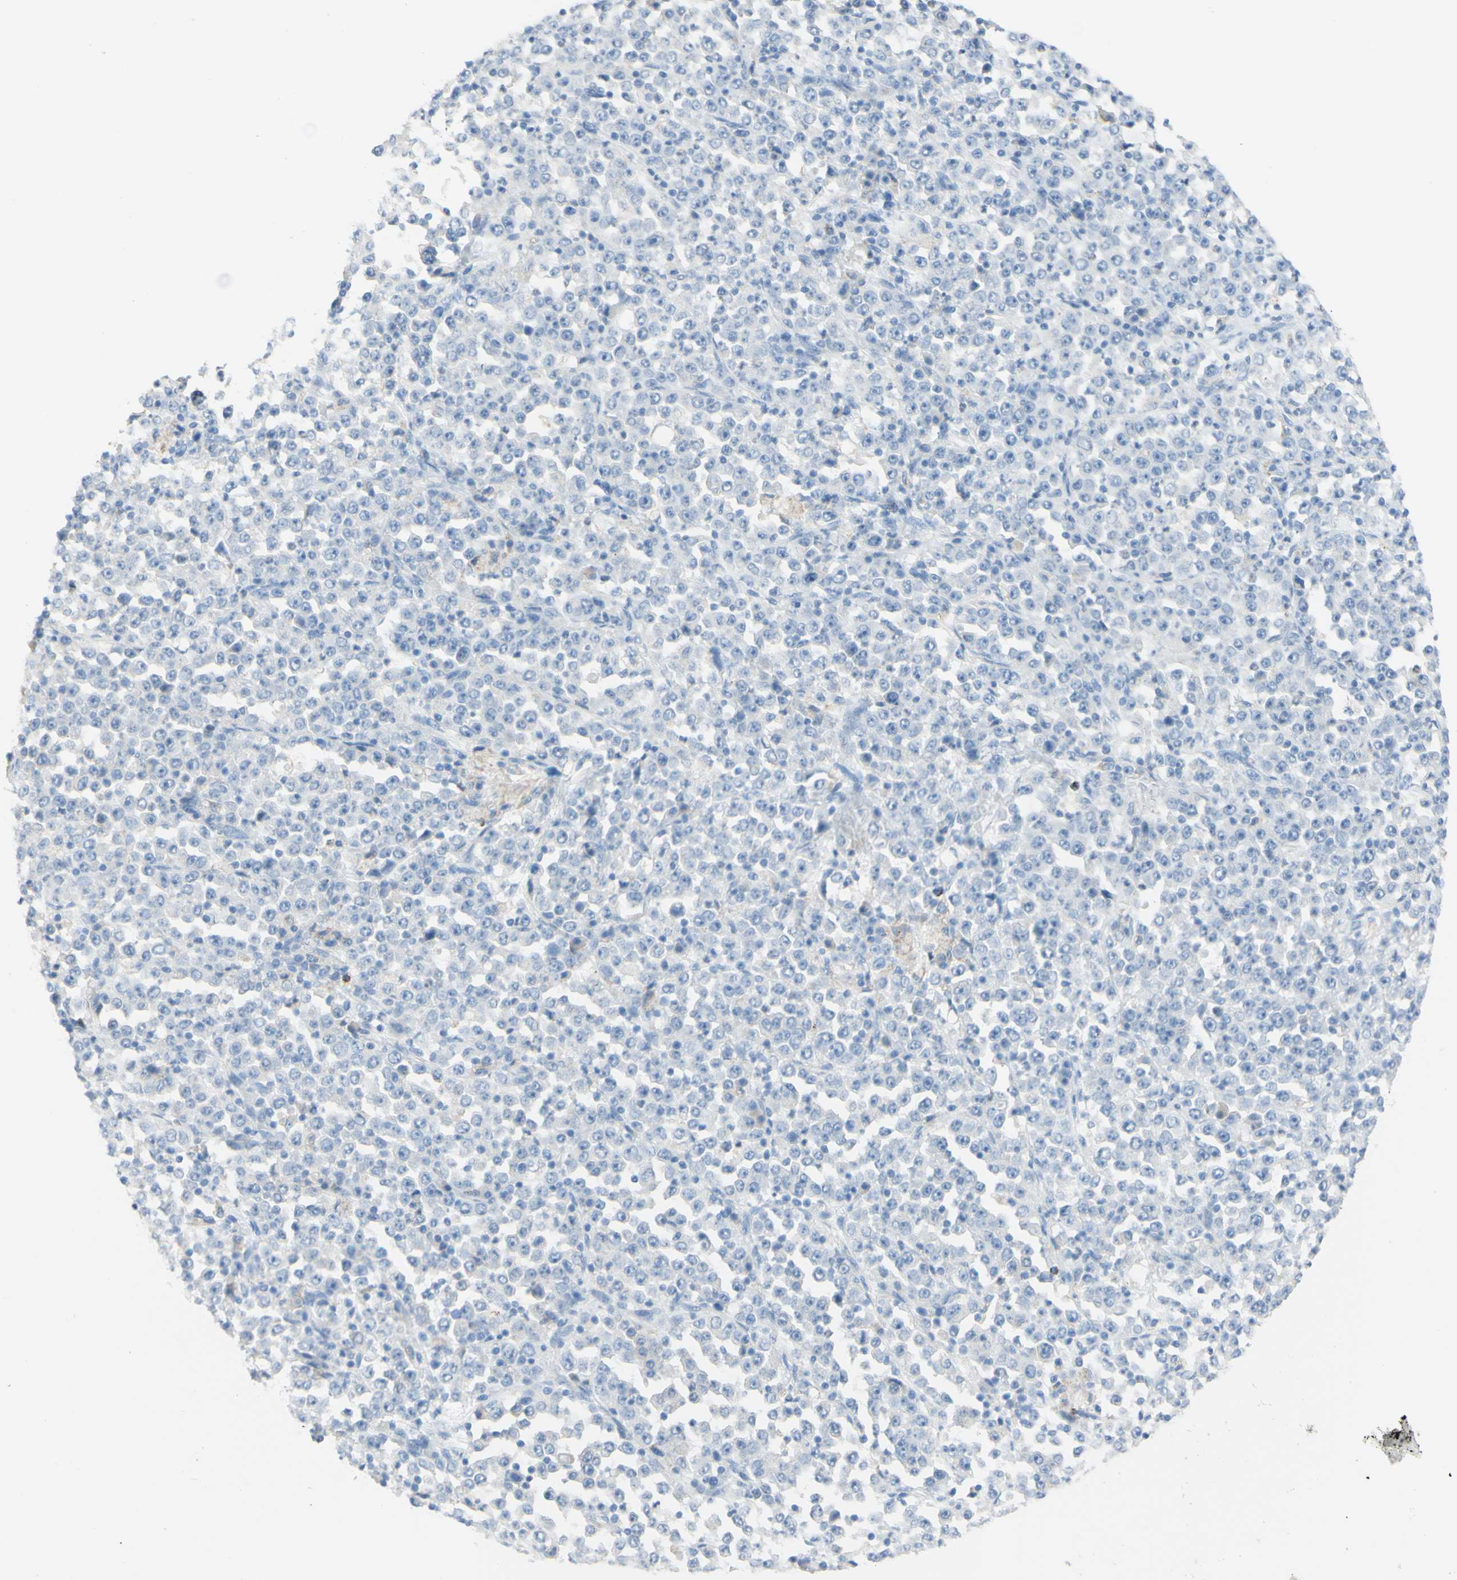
{"staining": {"intensity": "negative", "quantity": "none", "location": "none"}, "tissue": "stomach cancer", "cell_type": "Tumor cells", "image_type": "cancer", "snomed": [{"axis": "morphology", "description": "Normal tissue, NOS"}, {"axis": "morphology", "description": "Adenocarcinoma, NOS"}, {"axis": "topography", "description": "Stomach, upper"}, {"axis": "topography", "description": "Stomach"}], "caption": "Immunohistochemical staining of adenocarcinoma (stomach) shows no significant staining in tumor cells. The staining is performed using DAB (3,3'-diaminobenzidine) brown chromogen with nuclei counter-stained in using hematoxylin.", "gene": "TSPAN1", "patient": {"sex": "male", "age": 59}}